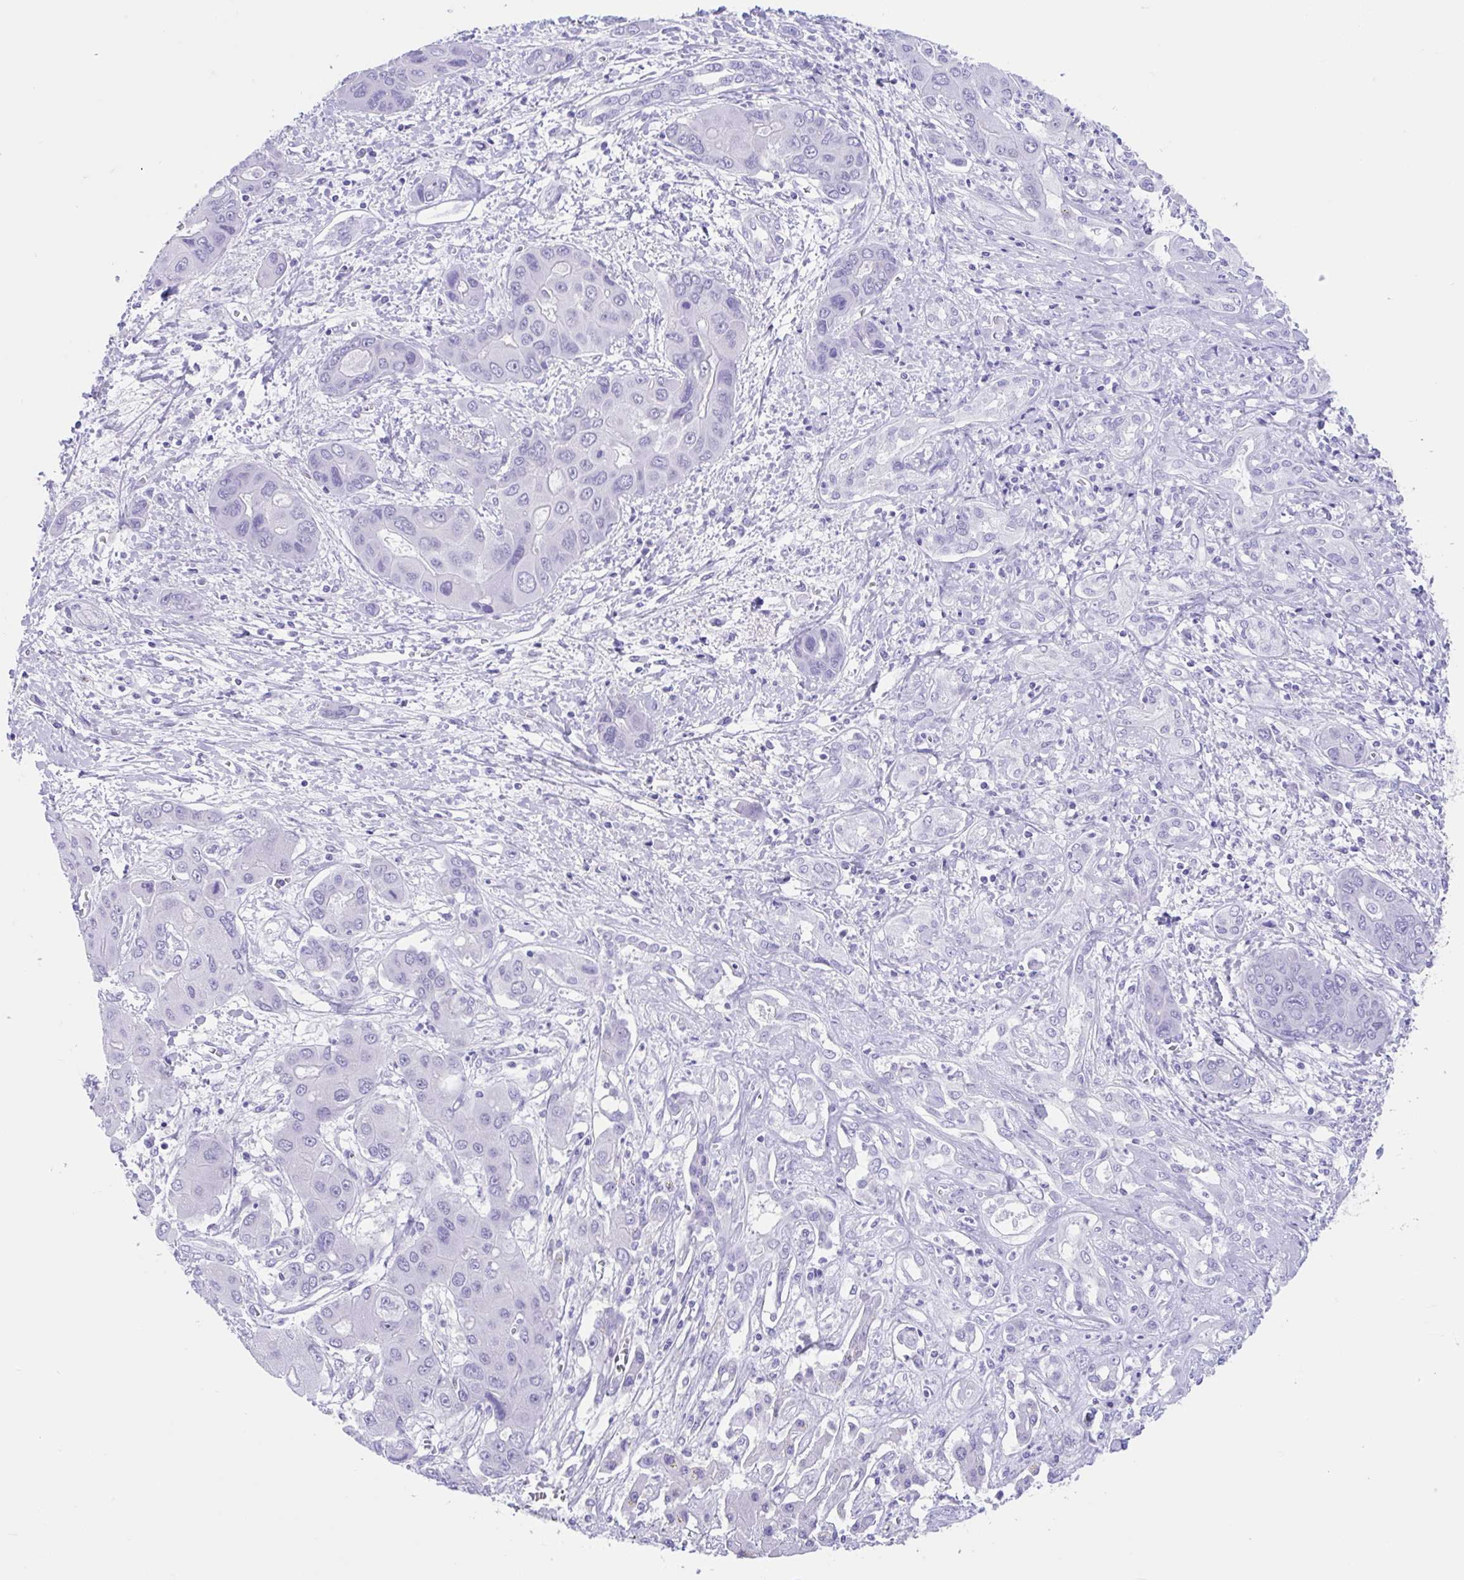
{"staining": {"intensity": "negative", "quantity": "none", "location": "none"}, "tissue": "liver cancer", "cell_type": "Tumor cells", "image_type": "cancer", "snomed": [{"axis": "morphology", "description": "Cholangiocarcinoma"}, {"axis": "topography", "description": "Liver"}], "caption": "Immunohistochemistry of liver cancer (cholangiocarcinoma) displays no staining in tumor cells.", "gene": "TMEM35A", "patient": {"sex": "male", "age": 67}}